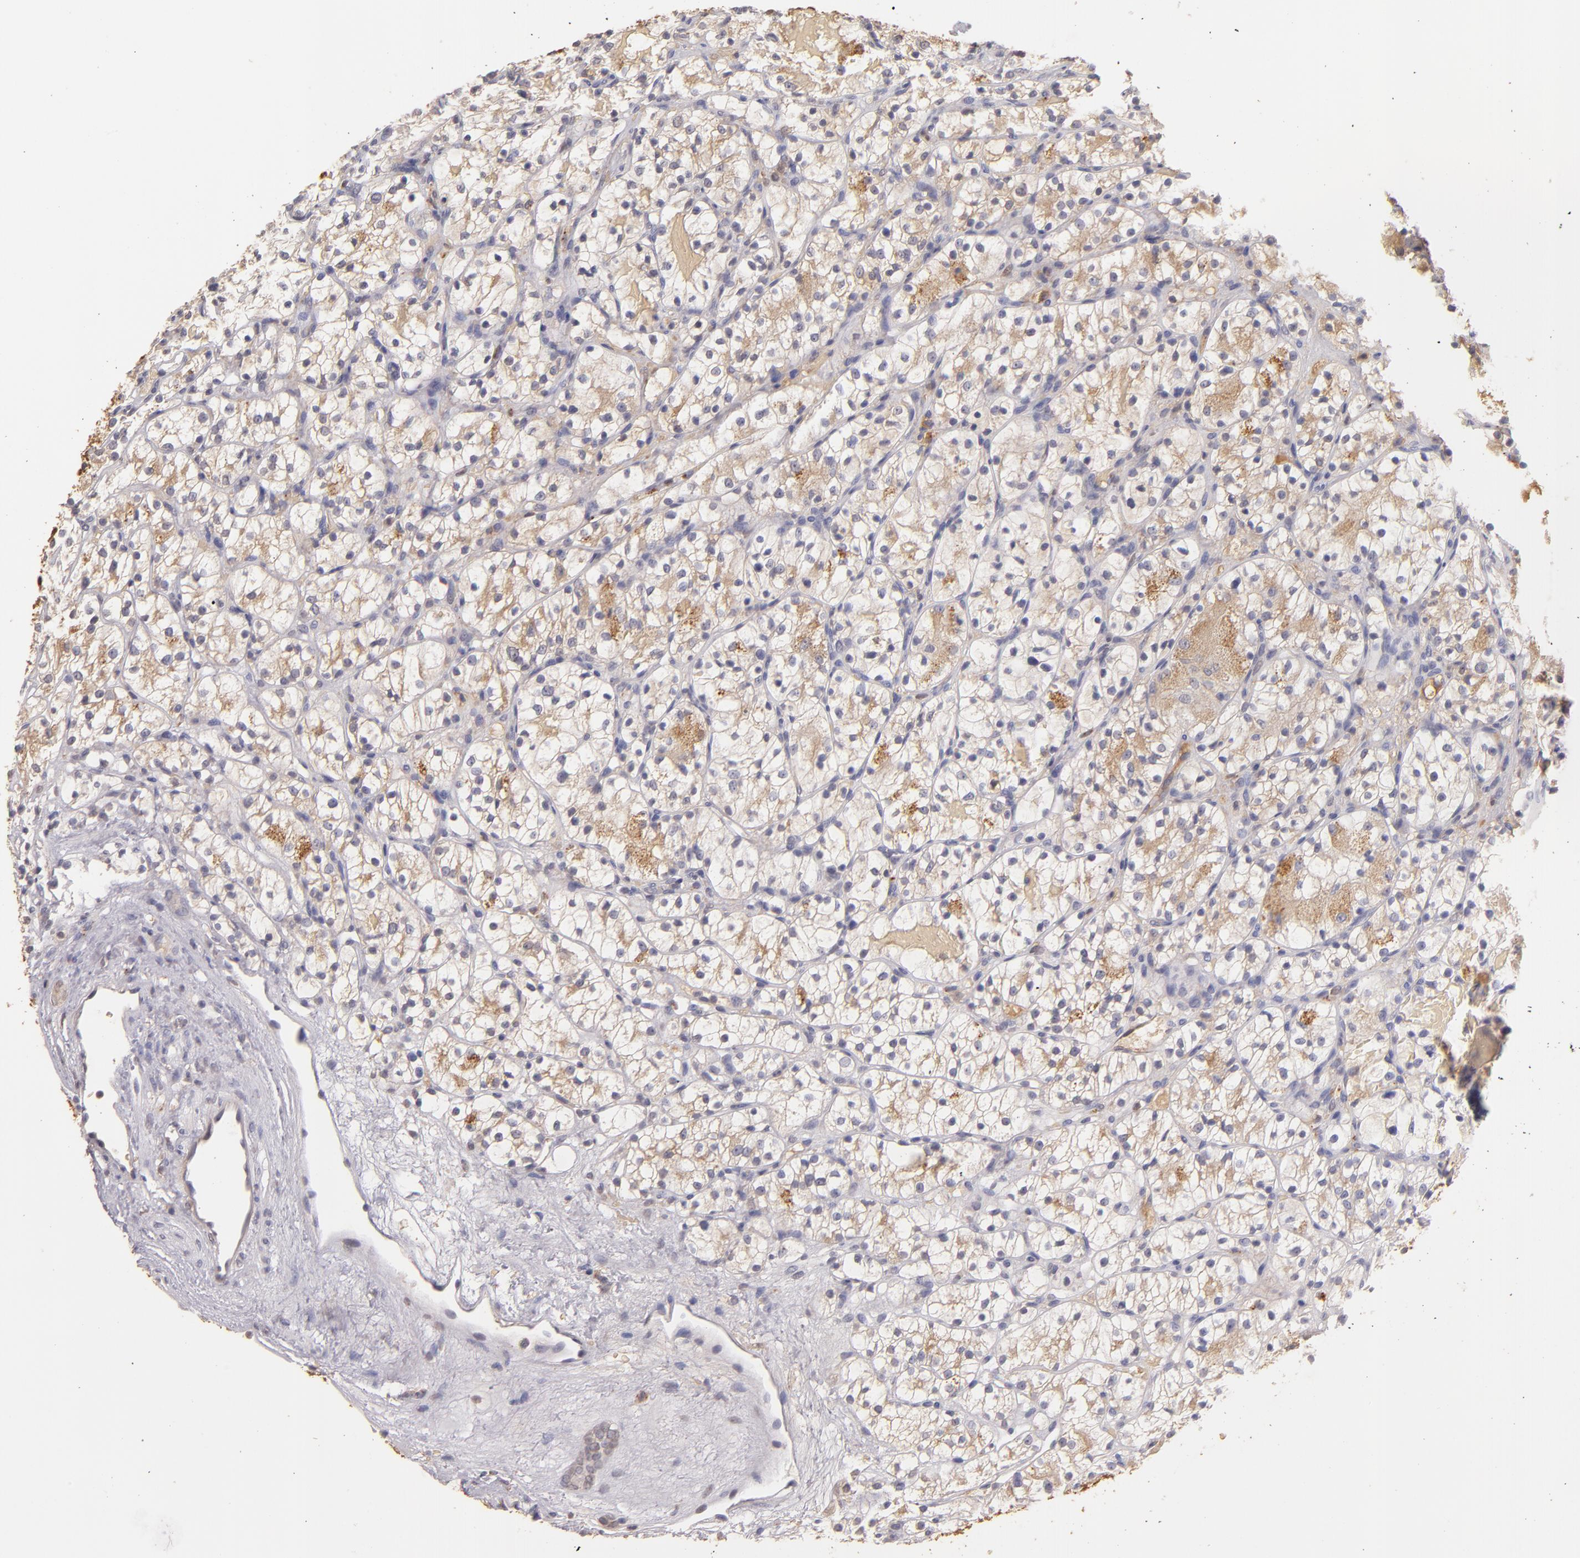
{"staining": {"intensity": "moderate", "quantity": ">75%", "location": "cytoplasmic/membranous"}, "tissue": "renal cancer", "cell_type": "Tumor cells", "image_type": "cancer", "snomed": [{"axis": "morphology", "description": "Adenocarcinoma, NOS"}, {"axis": "topography", "description": "Kidney"}], "caption": "Immunohistochemical staining of human renal cancer (adenocarcinoma) displays medium levels of moderate cytoplasmic/membranous staining in approximately >75% of tumor cells. (brown staining indicates protein expression, while blue staining denotes nuclei).", "gene": "SERPINC1", "patient": {"sex": "female", "age": 60}}